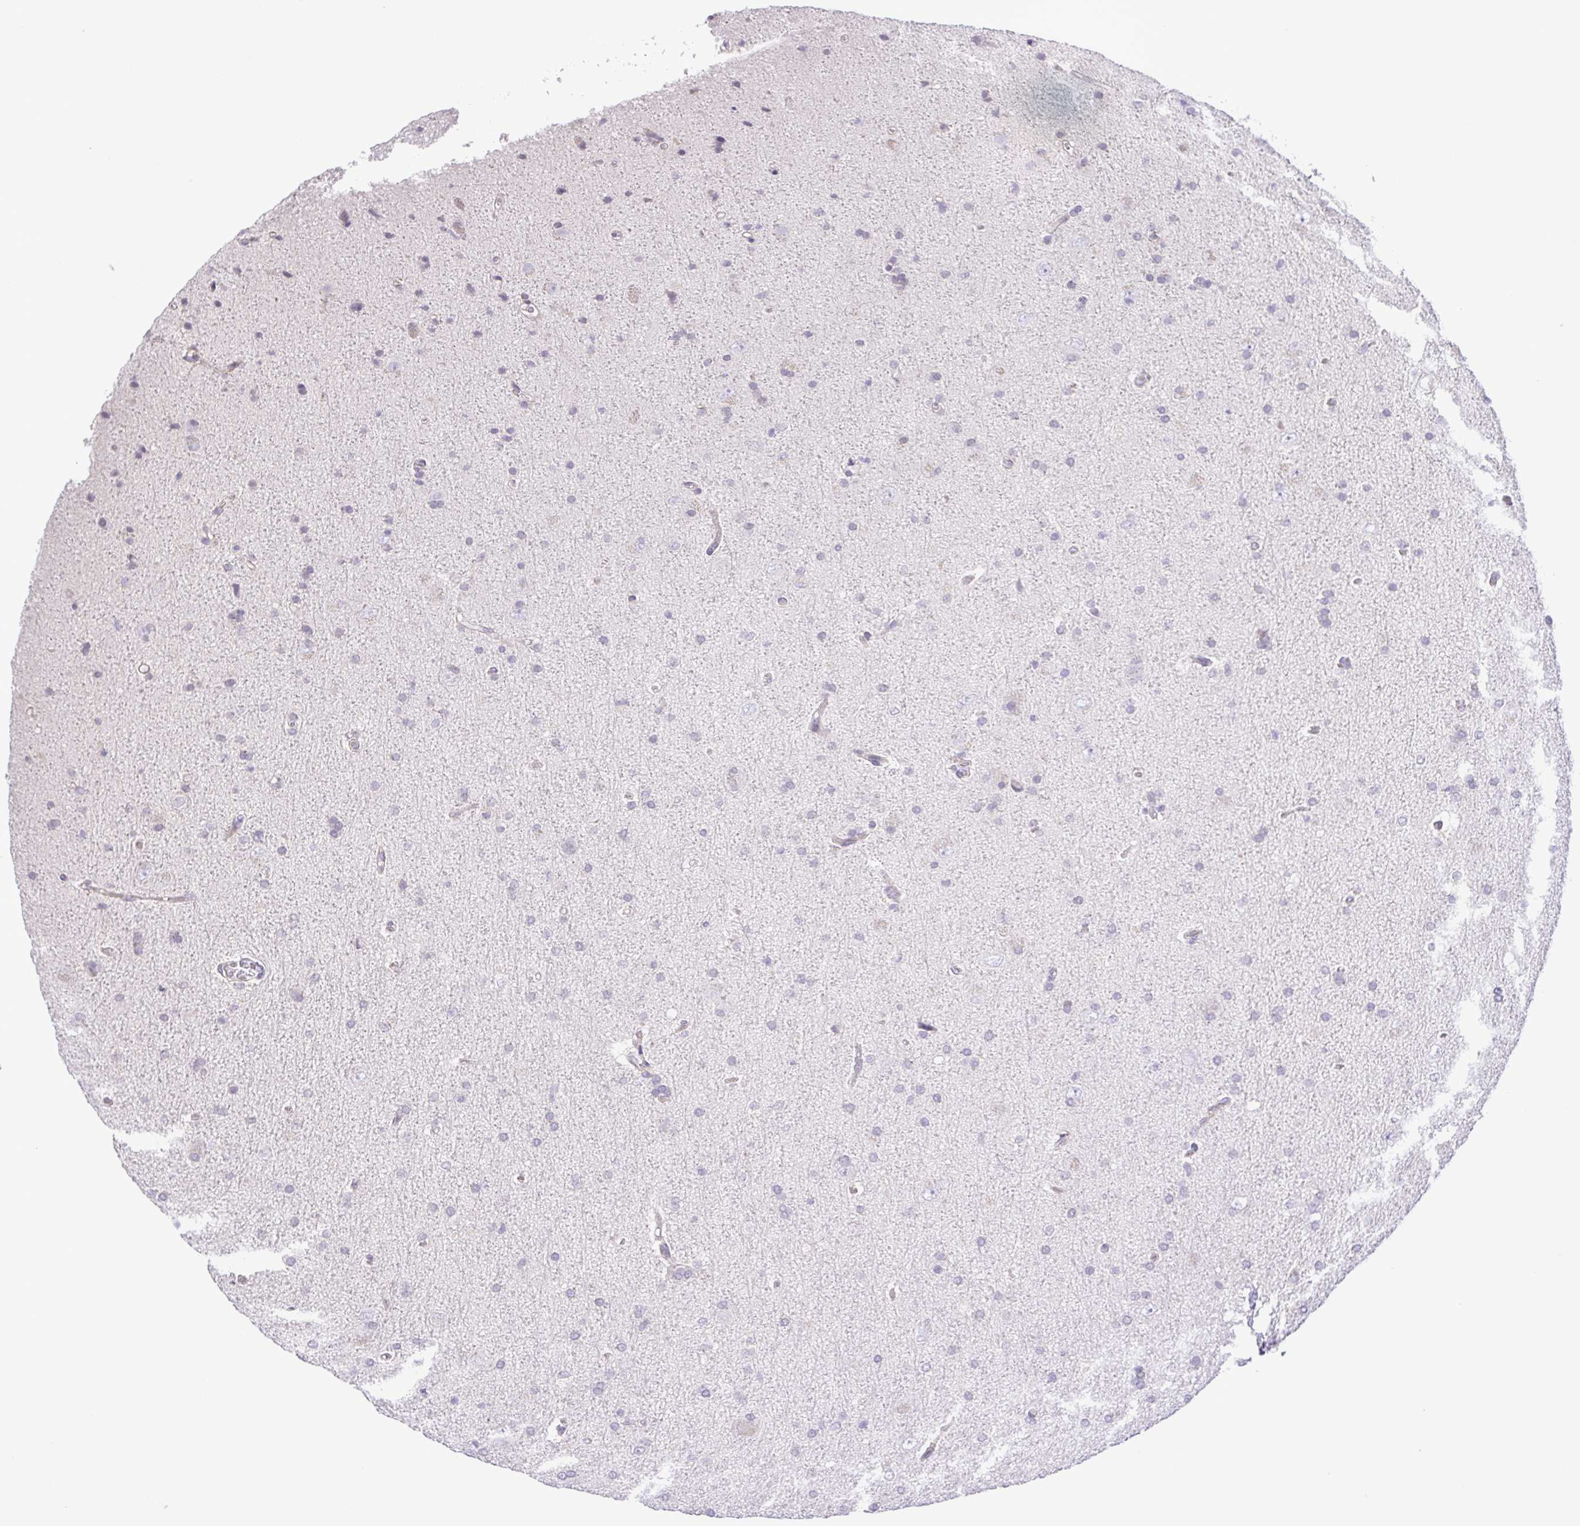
{"staining": {"intensity": "negative", "quantity": "none", "location": "none"}, "tissue": "glioma", "cell_type": "Tumor cells", "image_type": "cancer", "snomed": [{"axis": "morphology", "description": "Glioma, malignant, High grade"}, {"axis": "topography", "description": "Cerebral cortex"}], "caption": "High magnification brightfield microscopy of malignant glioma (high-grade) stained with DAB (brown) and counterstained with hematoxylin (blue): tumor cells show no significant positivity.", "gene": "IL1RN", "patient": {"sex": "male", "age": 70}}